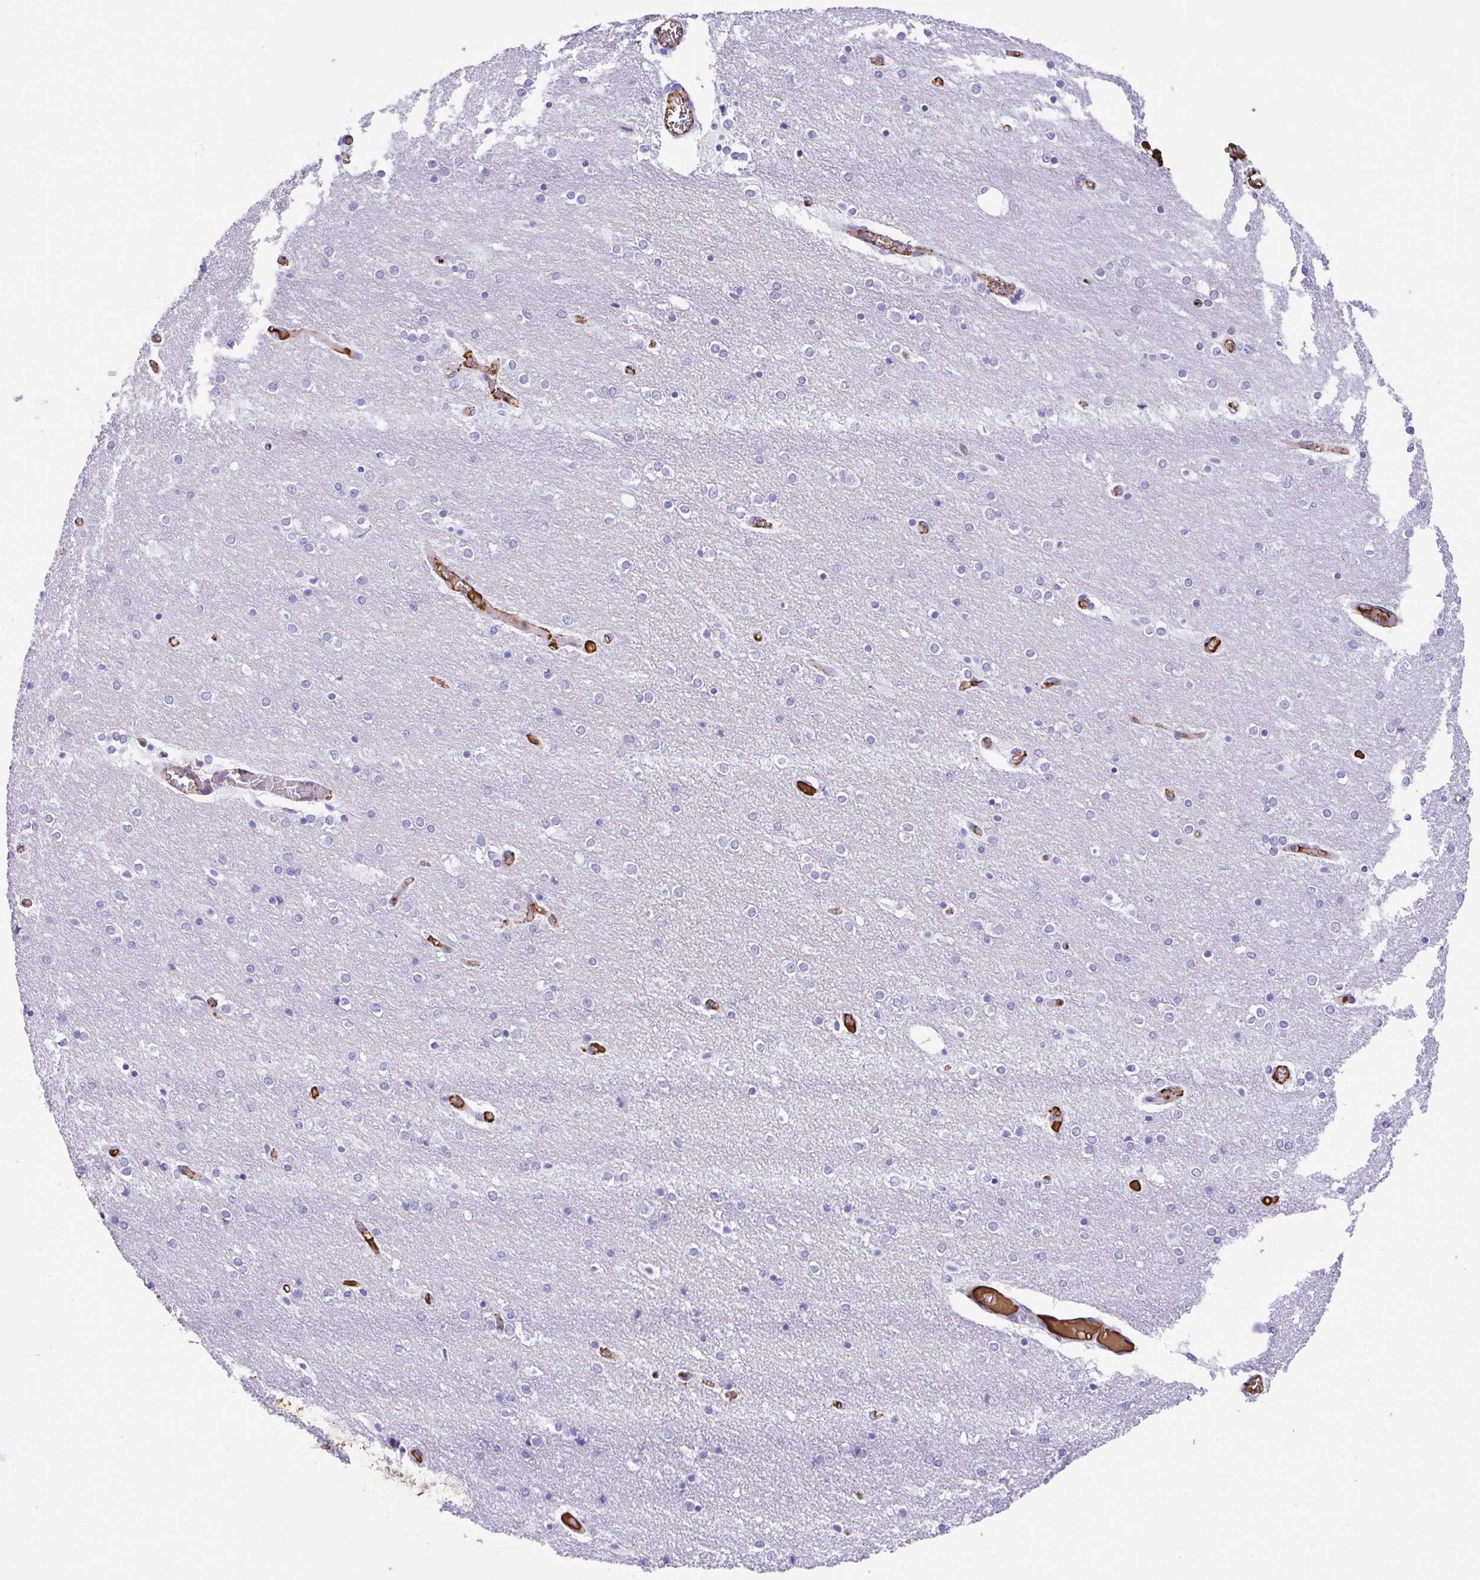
{"staining": {"intensity": "negative", "quantity": "none", "location": "none"}, "tissue": "cerebellum", "cell_type": "Cells in granular layer", "image_type": "normal", "snomed": [{"axis": "morphology", "description": "Normal tissue, NOS"}, {"axis": "topography", "description": "Cerebellum"}], "caption": "DAB (3,3'-diaminobenzidine) immunohistochemical staining of normal human cerebellum demonstrates no significant expression in cells in granular layer.", "gene": "HOXC12", "patient": {"sex": "female", "age": 54}}